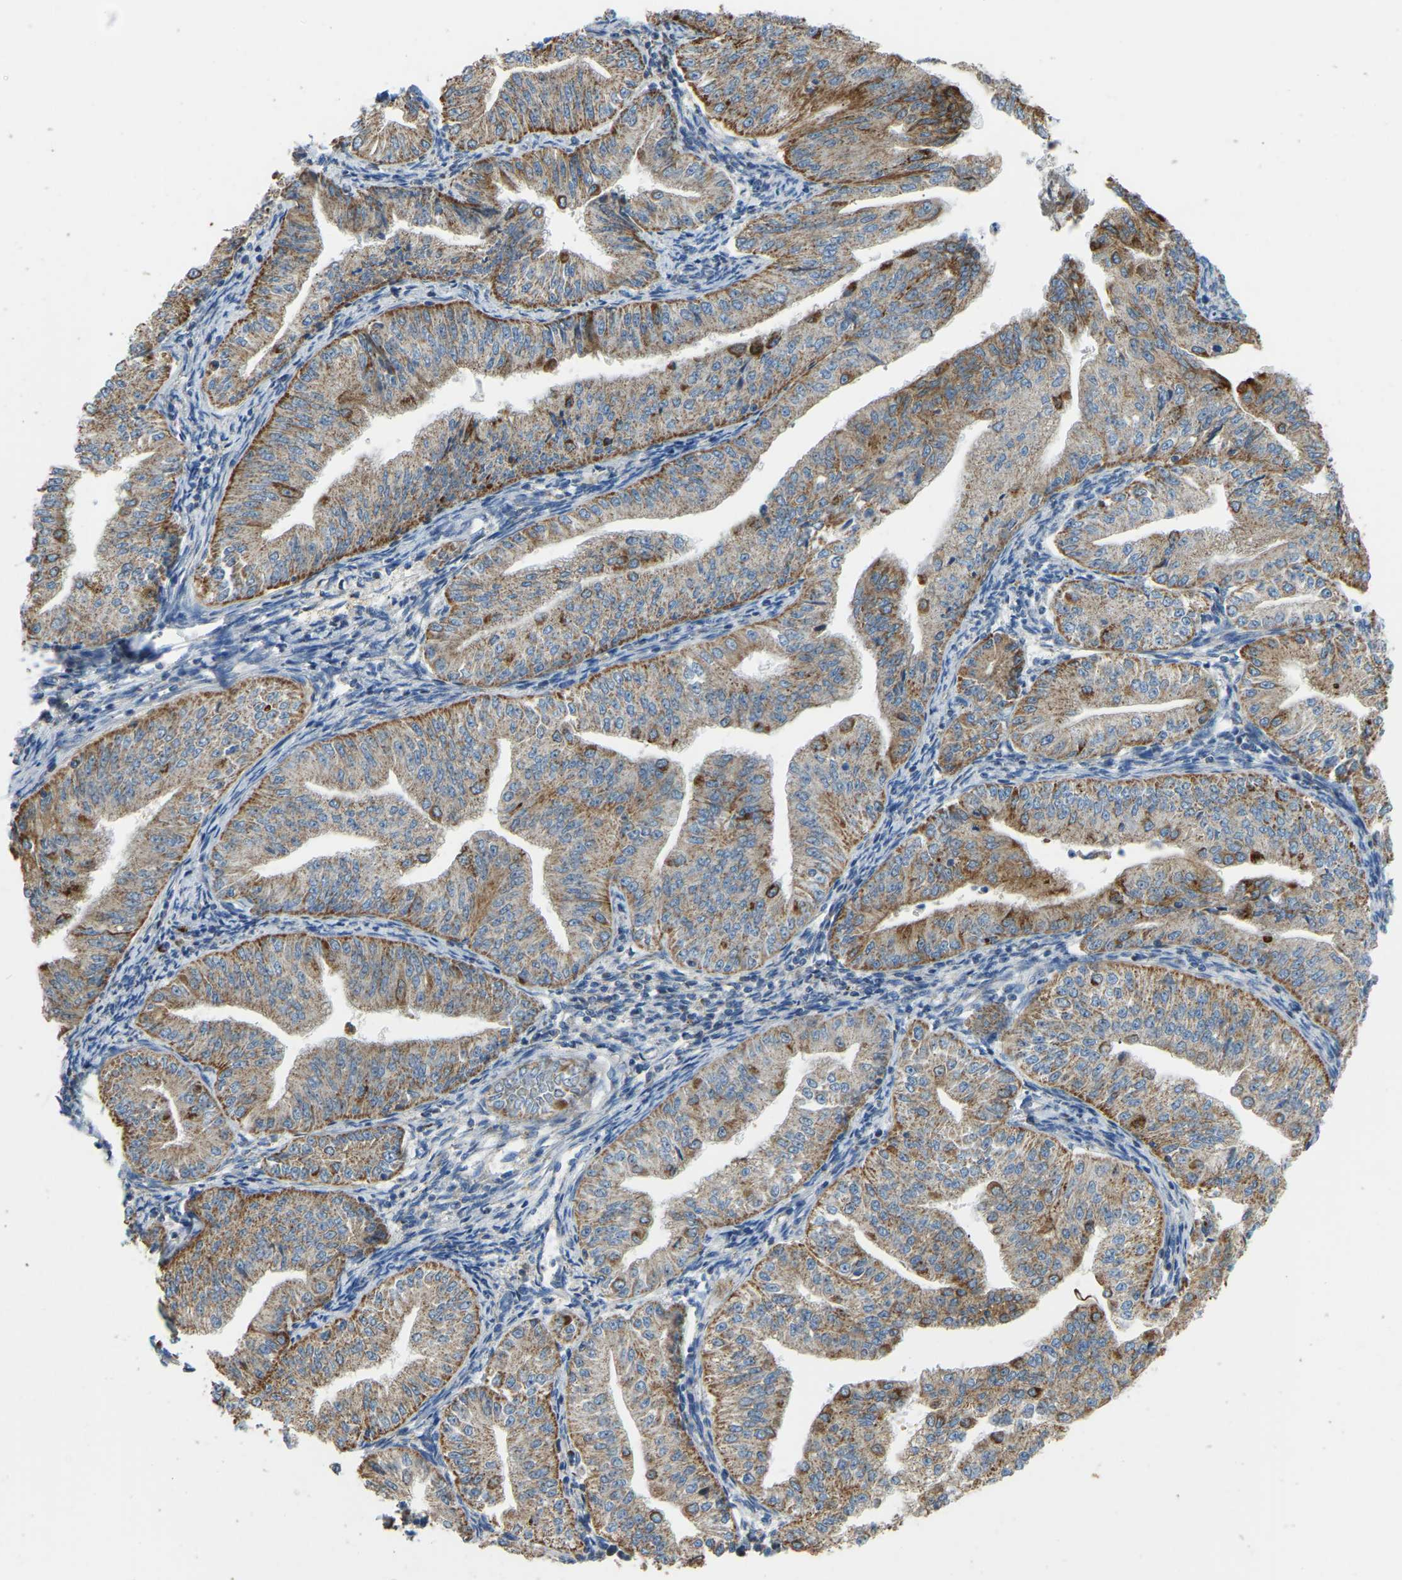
{"staining": {"intensity": "moderate", "quantity": ">75%", "location": "cytoplasmic/membranous"}, "tissue": "endometrial cancer", "cell_type": "Tumor cells", "image_type": "cancer", "snomed": [{"axis": "morphology", "description": "Normal tissue, NOS"}, {"axis": "morphology", "description": "Adenocarcinoma, NOS"}, {"axis": "topography", "description": "Endometrium"}], "caption": "The immunohistochemical stain highlights moderate cytoplasmic/membranous expression in tumor cells of endometrial cancer (adenocarcinoma) tissue. (brown staining indicates protein expression, while blue staining denotes nuclei).", "gene": "ZNF200", "patient": {"sex": "female", "age": 53}}